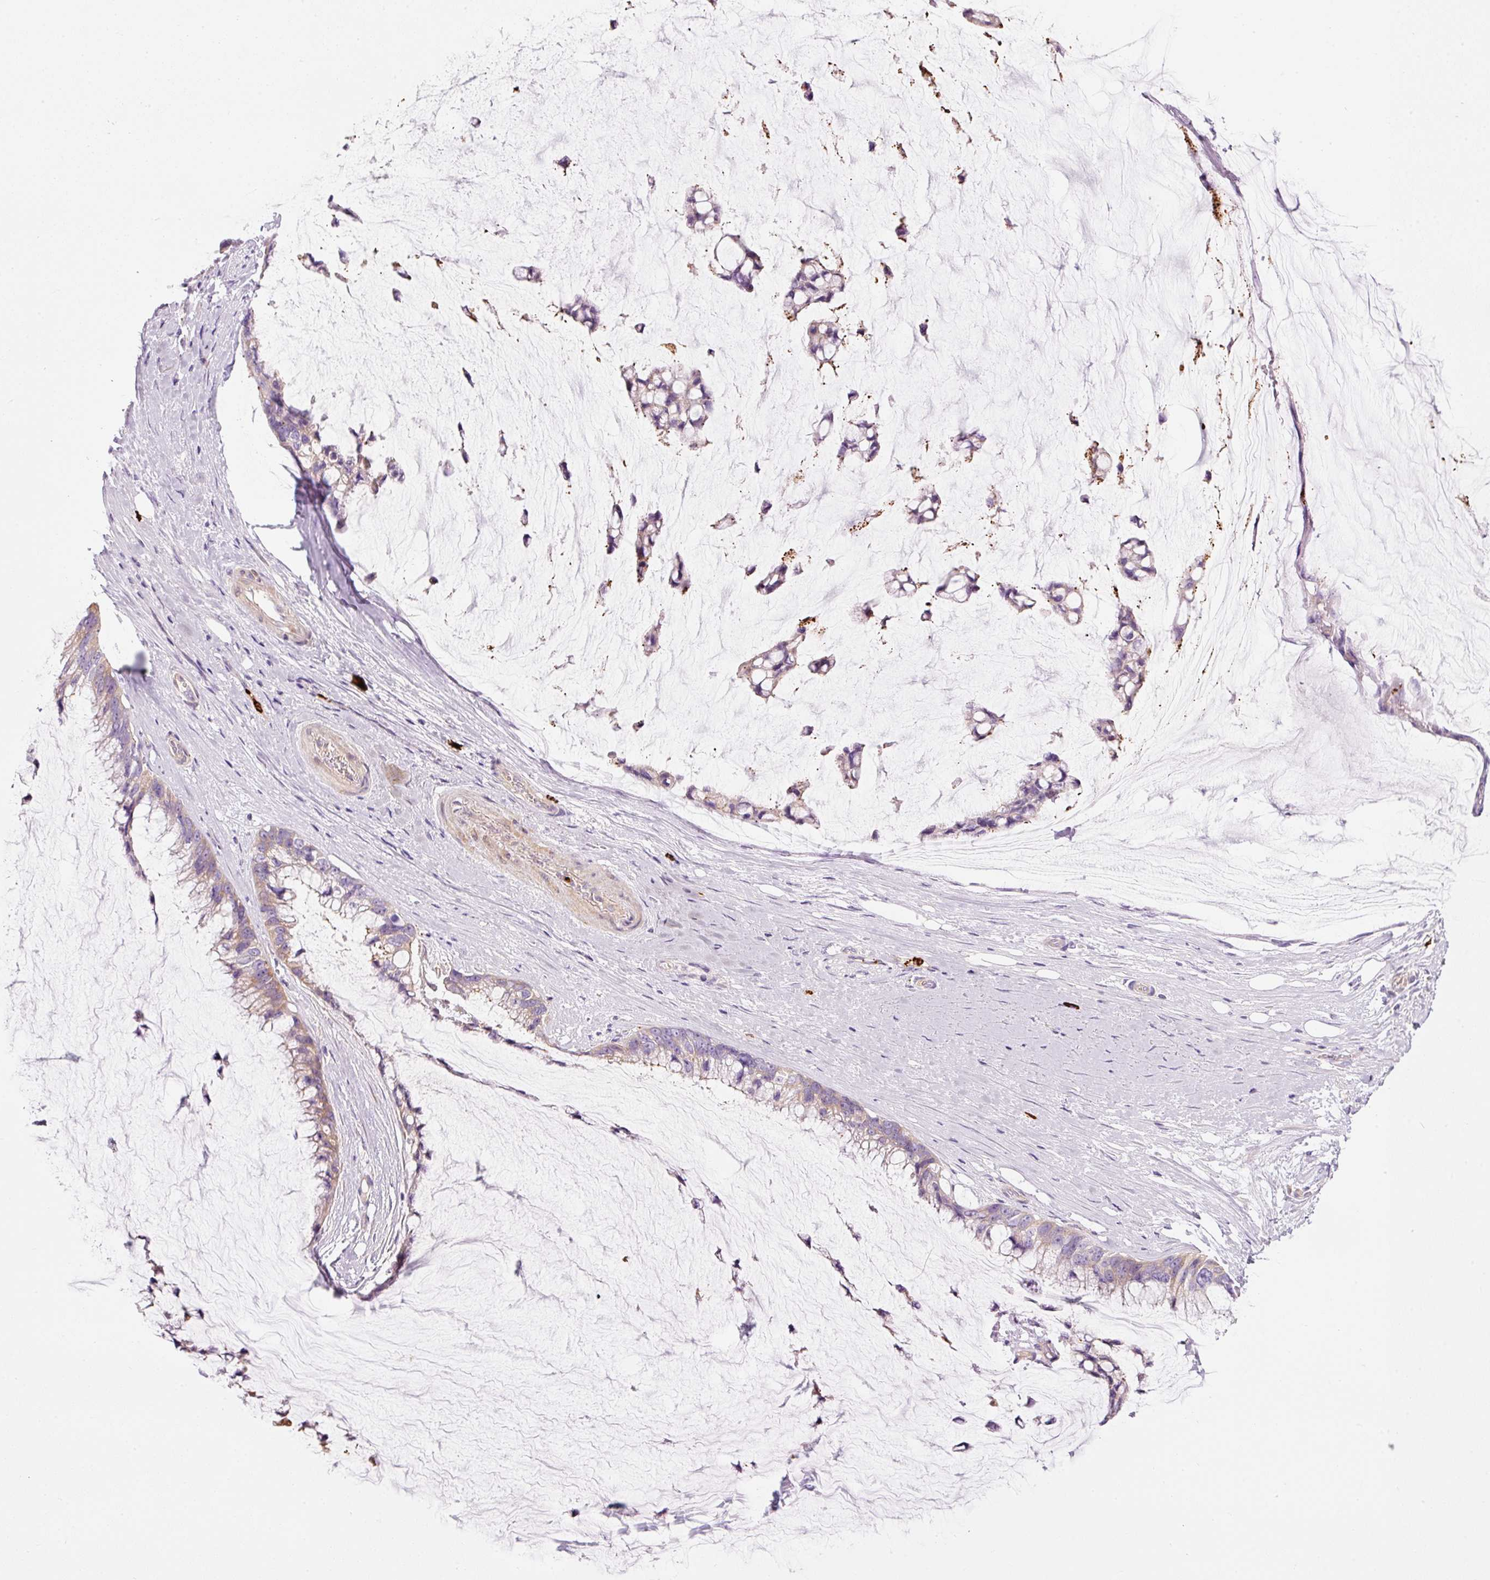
{"staining": {"intensity": "weak", "quantity": "25%-75%", "location": "cytoplasmic/membranous"}, "tissue": "ovarian cancer", "cell_type": "Tumor cells", "image_type": "cancer", "snomed": [{"axis": "morphology", "description": "Cystadenocarcinoma, mucinous, NOS"}, {"axis": "topography", "description": "Ovary"}], "caption": "Ovarian cancer tissue reveals weak cytoplasmic/membranous positivity in approximately 25%-75% of tumor cells, visualized by immunohistochemistry.", "gene": "MAP3K3", "patient": {"sex": "female", "age": 39}}